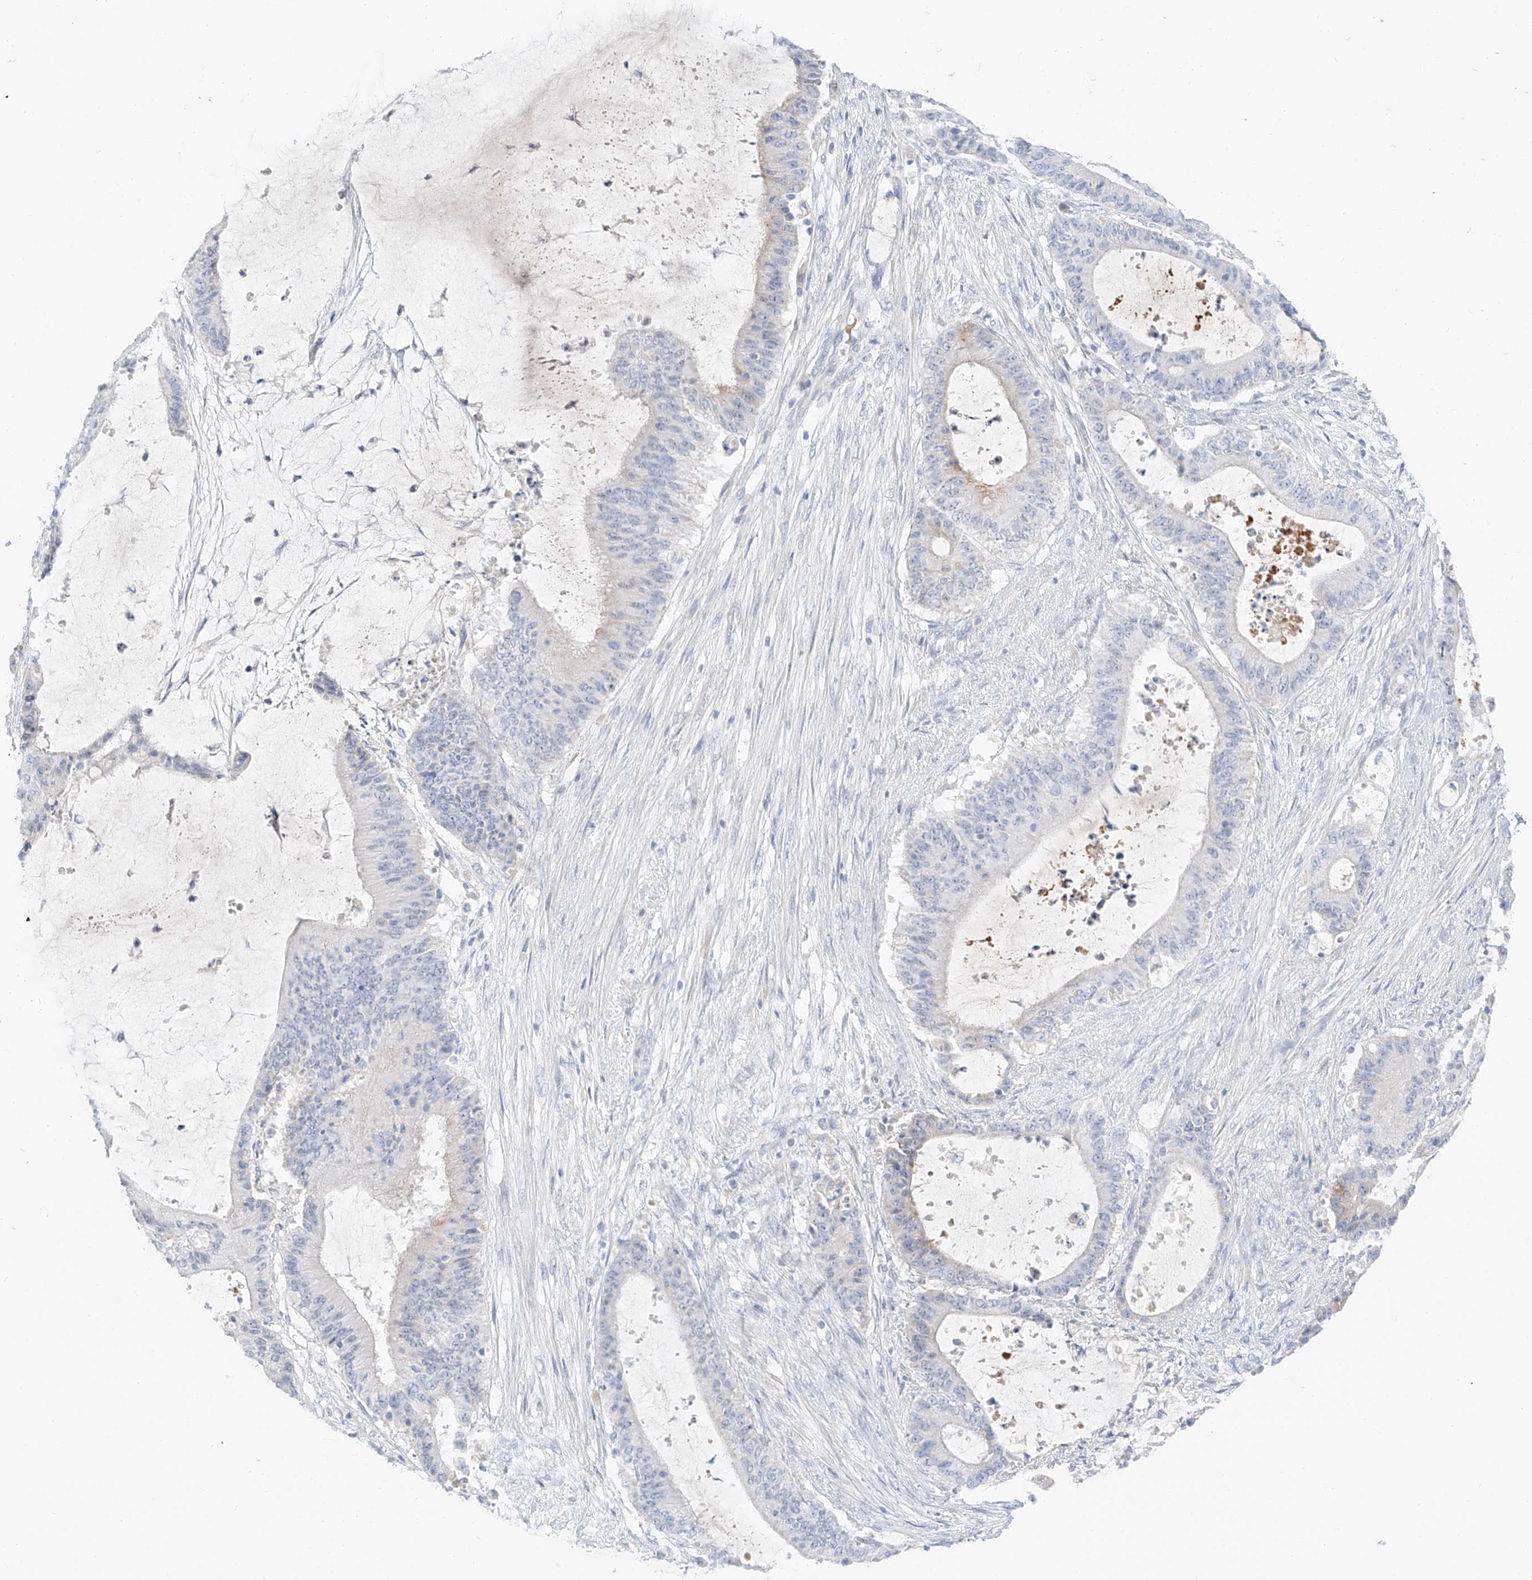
{"staining": {"intensity": "negative", "quantity": "none", "location": "none"}, "tissue": "liver cancer", "cell_type": "Tumor cells", "image_type": "cancer", "snomed": [{"axis": "morphology", "description": "Normal tissue, NOS"}, {"axis": "morphology", "description": "Cholangiocarcinoma"}, {"axis": "topography", "description": "Liver"}, {"axis": "topography", "description": "Peripheral nerve tissue"}], "caption": "Photomicrograph shows no protein staining in tumor cells of liver cancer tissue.", "gene": "PGC", "patient": {"sex": "female", "age": 73}}